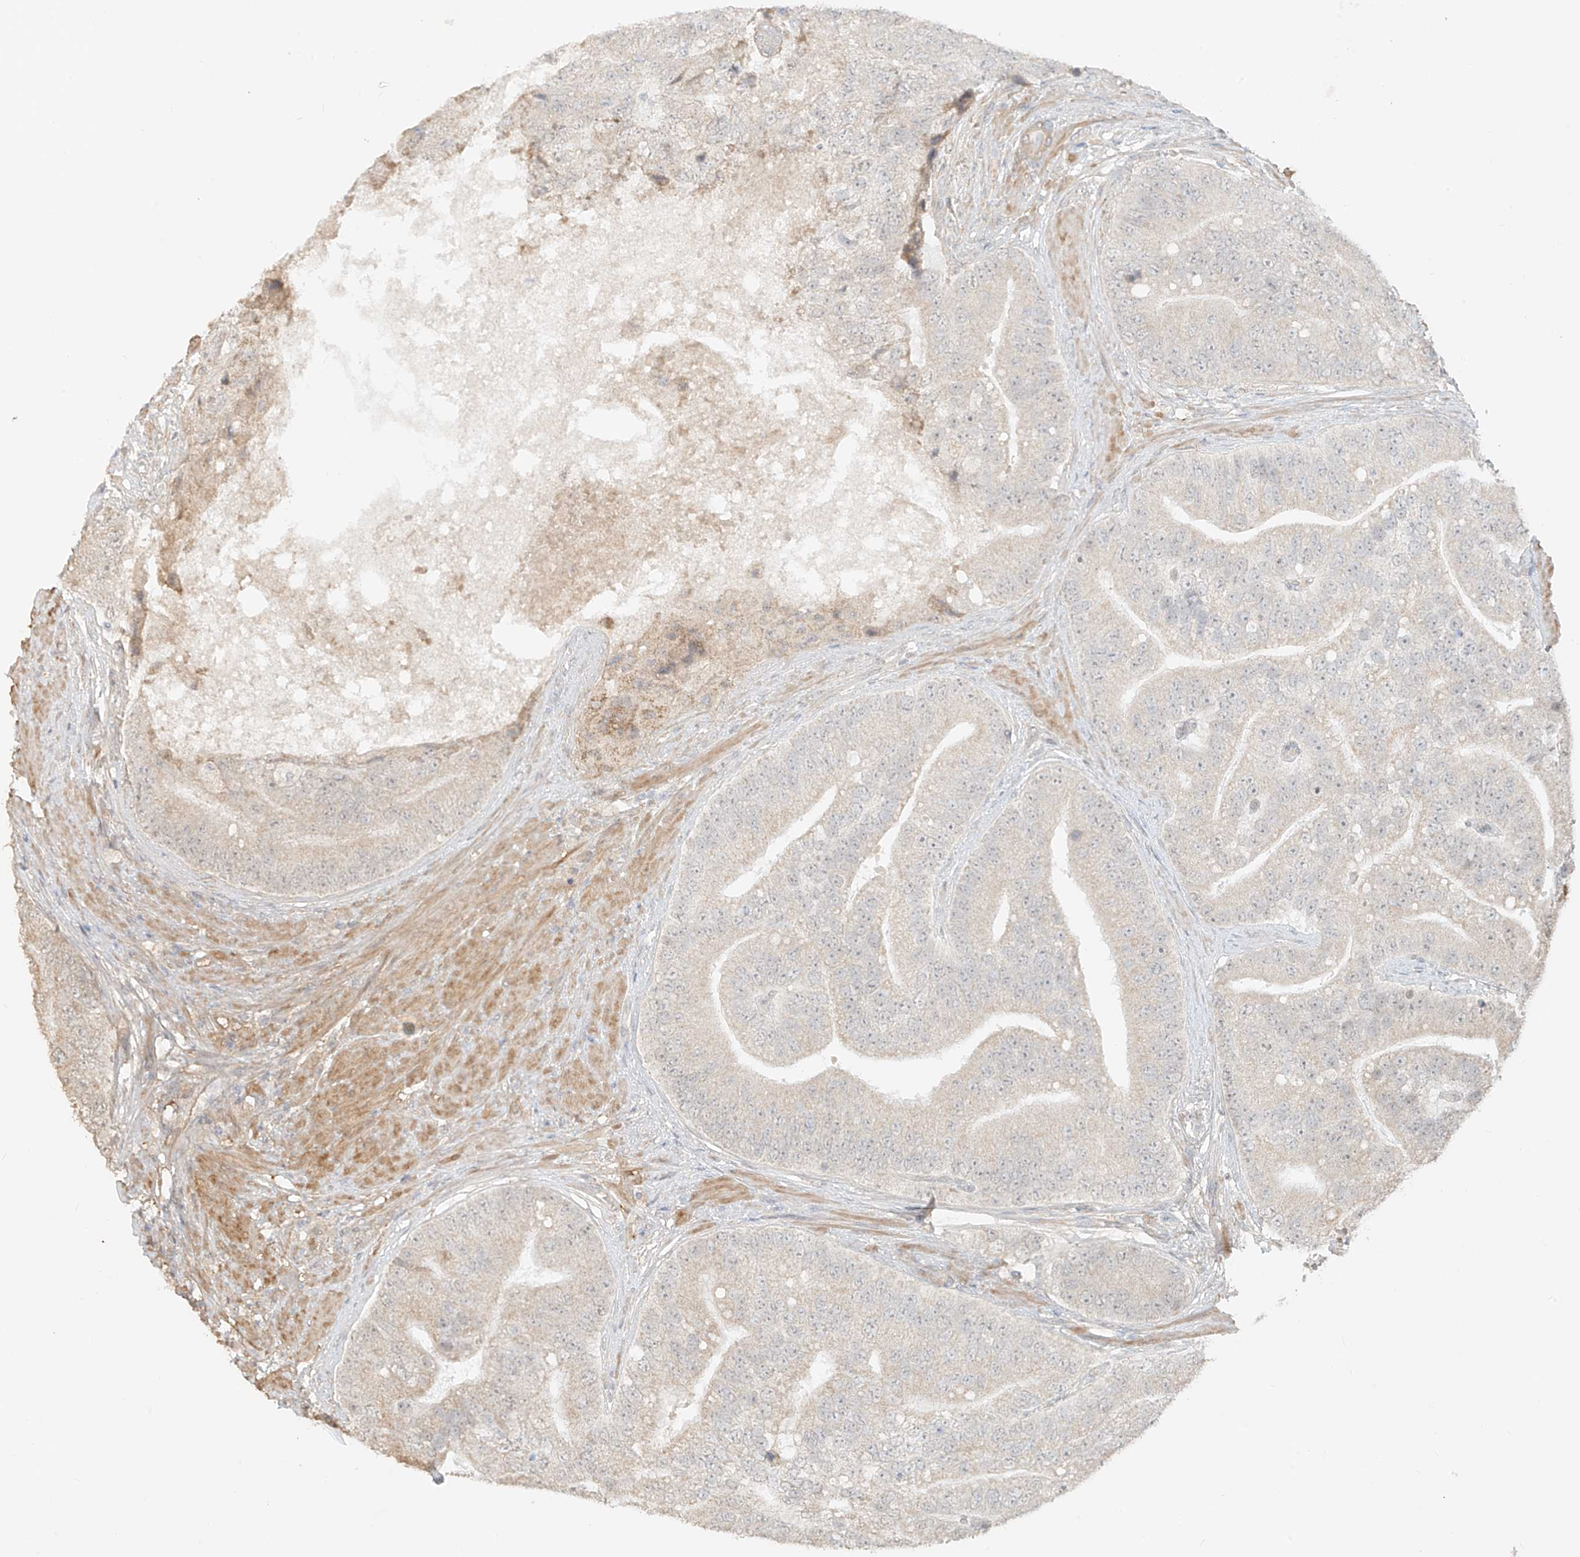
{"staining": {"intensity": "weak", "quantity": "<25%", "location": "cytoplasmic/membranous"}, "tissue": "prostate cancer", "cell_type": "Tumor cells", "image_type": "cancer", "snomed": [{"axis": "morphology", "description": "Adenocarcinoma, High grade"}, {"axis": "topography", "description": "Prostate"}], "caption": "High power microscopy micrograph of an IHC histopathology image of prostate cancer, revealing no significant expression in tumor cells. (DAB (3,3'-diaminobenzidine) immunohistochemistry, high magnification).", "gene": "ABCD1", "patient": {"sex": "male", "age": 70}}